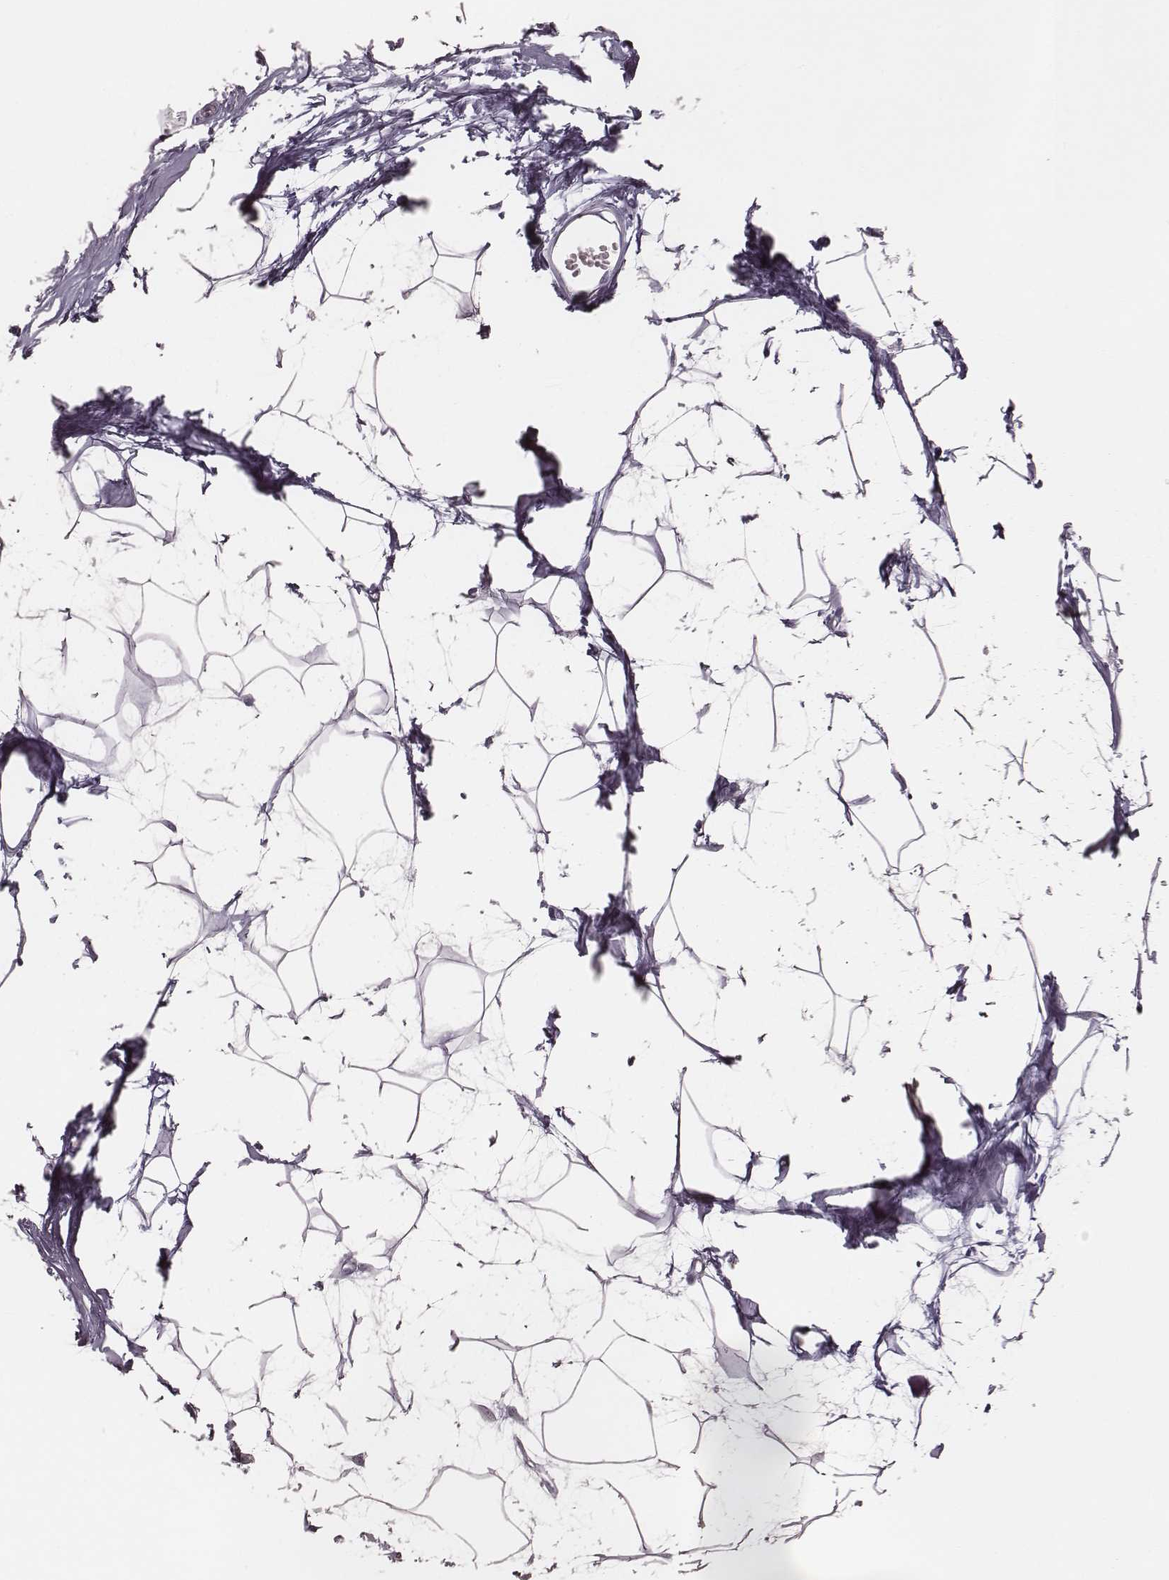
{"staining": {"intensity": "negative", "quantity": "none", "location": "none"}, "tissue": "breast", "cell_type": "Adipocytes", "image_type": "normal", "snomed": [{"axis": "morphology", "description": "Normal tissue, NOS"}, {"axis": "topography", "description": "Breast"}], "caption": "Photomicrograph shows no significant protein staining in adipocytes of unremarkable breast. (DAB (3,3'-diaminobenzidine) IHC with hematoxylin counter stain).", "gene": "MSX1", "patient": {"sex": "female", "age": 45}}